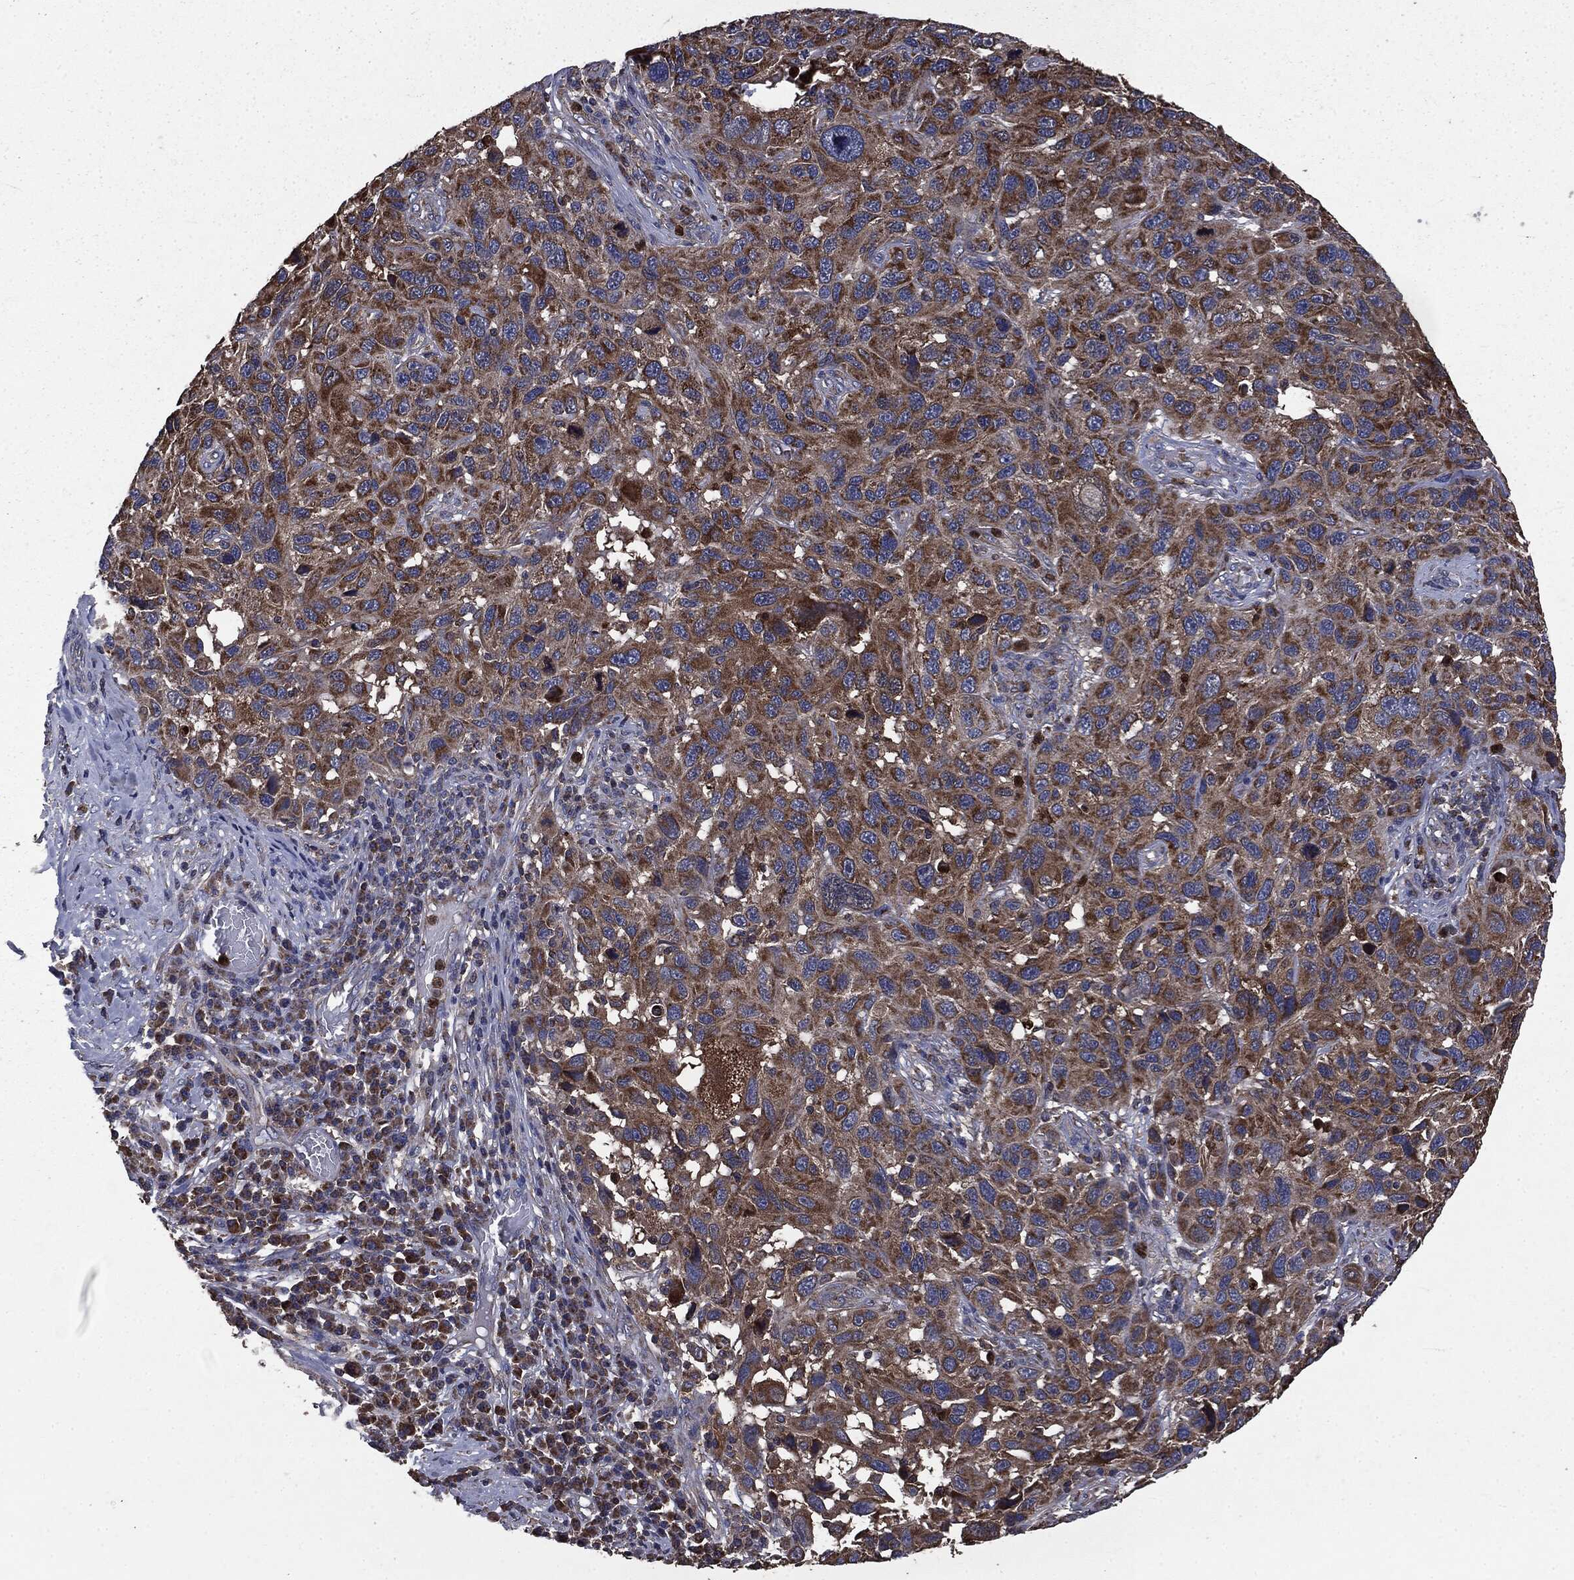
{"staining": {"intensity": "strong", "quantity": ">75%", "location": "cytoplasmic/membranous"}, "tissue": "melanoma", "cell_type": "Tumor cells", "image_type": "cancer", "snomed": [{"axis": "morphology", "description": "Malignant melanoma, NOS"}, {"axis": "topography", "description": "Skin"}], "caption": "Human malignant melanoma stained with a protein marker reveals strong staining in tumor cells.", "gene": "MAPK6", "patient": {"sex": "male", "age": 53}}